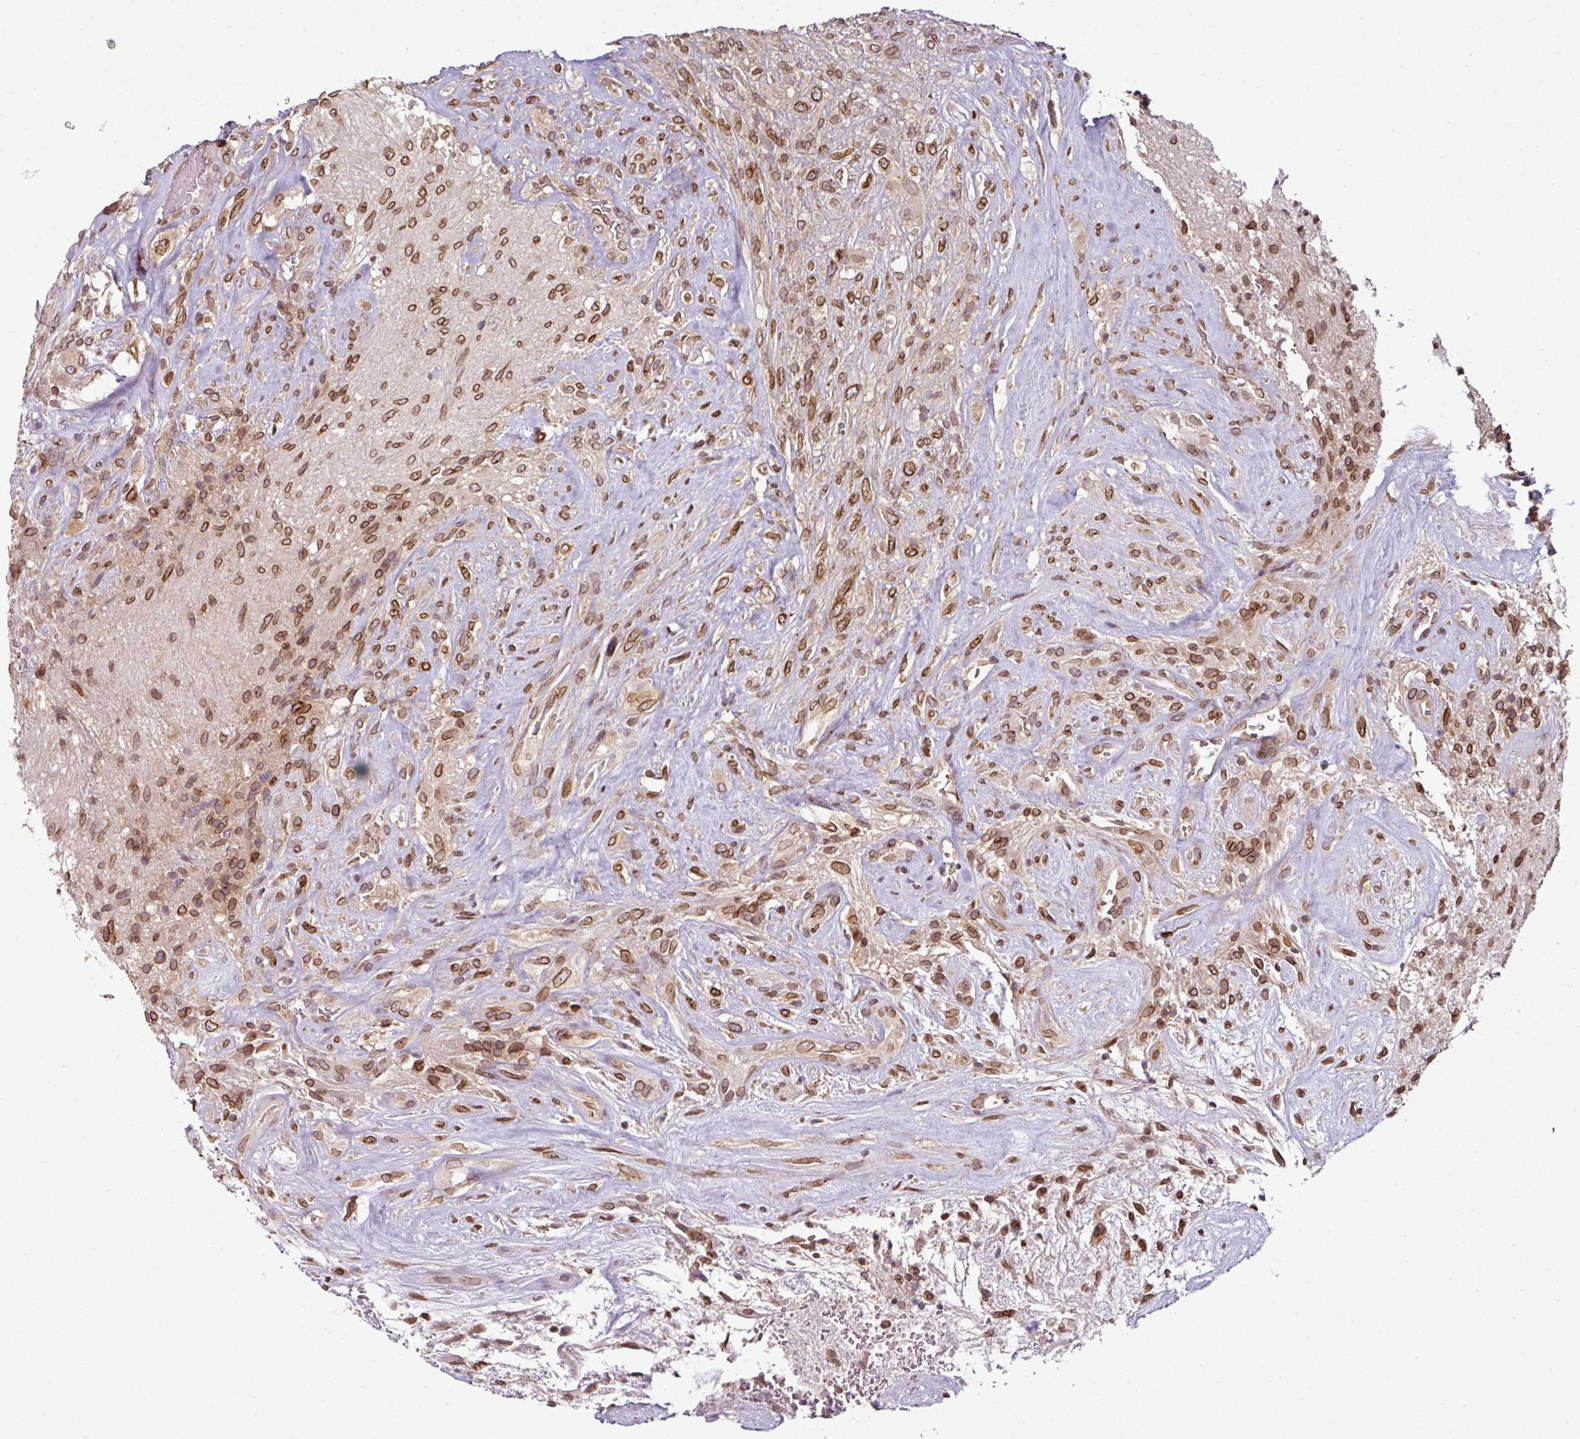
{"staining": {"intensity": "strong", "quantity": ">75%", "location": "cytoplasmic/membranous,nuclear"}, "tissue": "glioma", "cell_type": "Tumor cells", "image_type": "cancer", "snomed": [{"axis": "morphology", "description": "Glioma, malignant, High grade"}, {"axis": "topography", "description": "Brain"}], "caption": "Immunohistochemistry (IHC) photomicrograph of glioma stained for a protein (brown), which displays high levels of strong cytoplasmic/membranous and nuclear expression in about >75% of tumor cells.", "gene": "RANGAP1", "patient": {"sex": "male", "age": 56}}